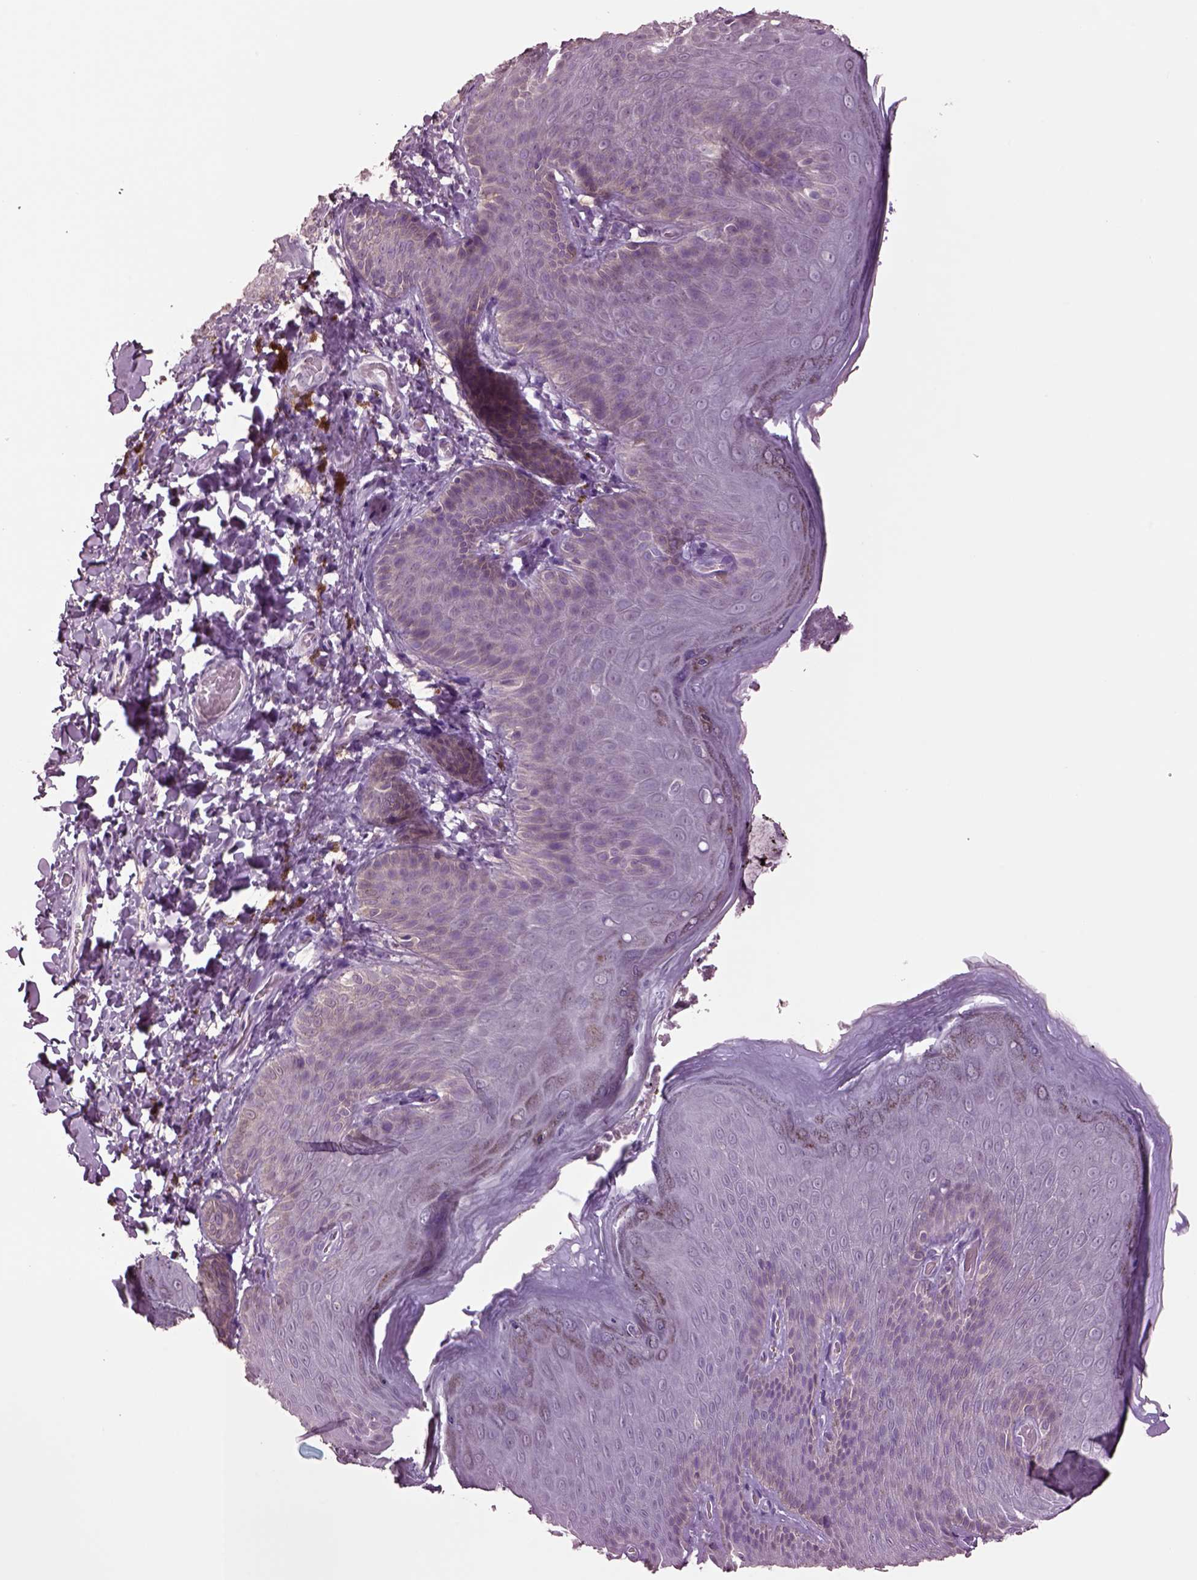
{"staining": {"intensity": "negative", "quantity": "none", "location": "none"}, "tissue": "skin", "cell_type": "Epidermal cells", "image_type": "normal", "snomed": [{"axis": "morphology", "description": "Normal tissue, NOS"}, {"axis": "topography", "description": "Anal"}], "caption": "DAB immunohistochemical staining of normal skin shows no significant positivity in epidermal cells.", "gene": "CLPSL1", "patient": {"sex": "male", "age": 53}}